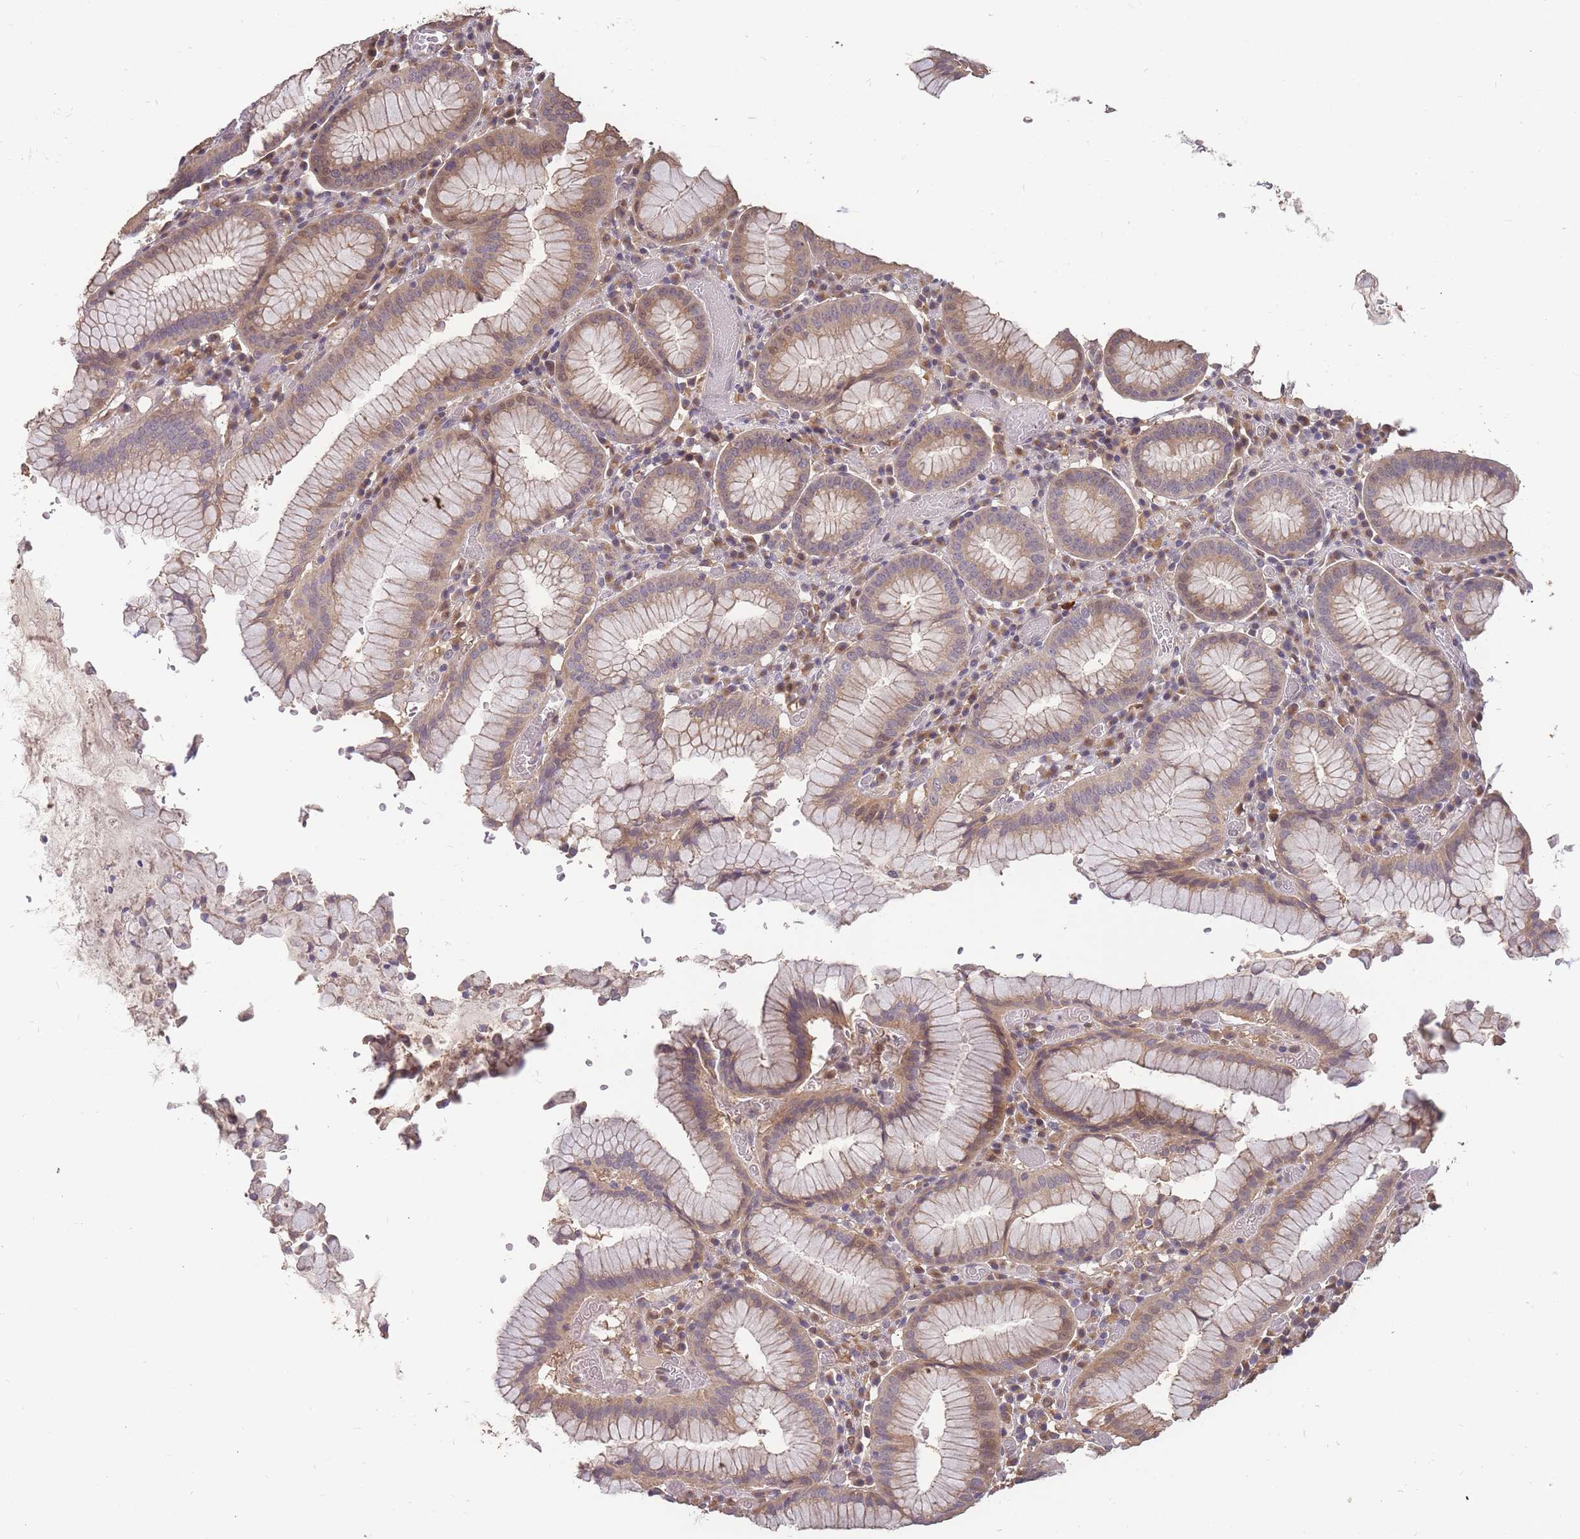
{"staining": {"intensity": "moderate", "quantity": ">75%", "location": "cytoplasmic/membranous,nuclear"}, "tissue": "stomach", "cell_type": "Glandular cells", "image_type": "normal", "snomed": [{"axis": "morphology", "description": "Normal tissue, NOS"}, {"axis": "topography", "description": "Stomach"}], "caption": "Moderate cytoplasmic/membranous,nuclear protein expression is seen in approximately >75% of glandular cells in stomach. The staining was performed using DAB to visualize the protein expression in brown, while the nuclei were stained in blue with hematoxylin (Magnification: 20x).", "gene": "CDKN2AIPNL", "patient": {"sex": "male", "age": 55}}